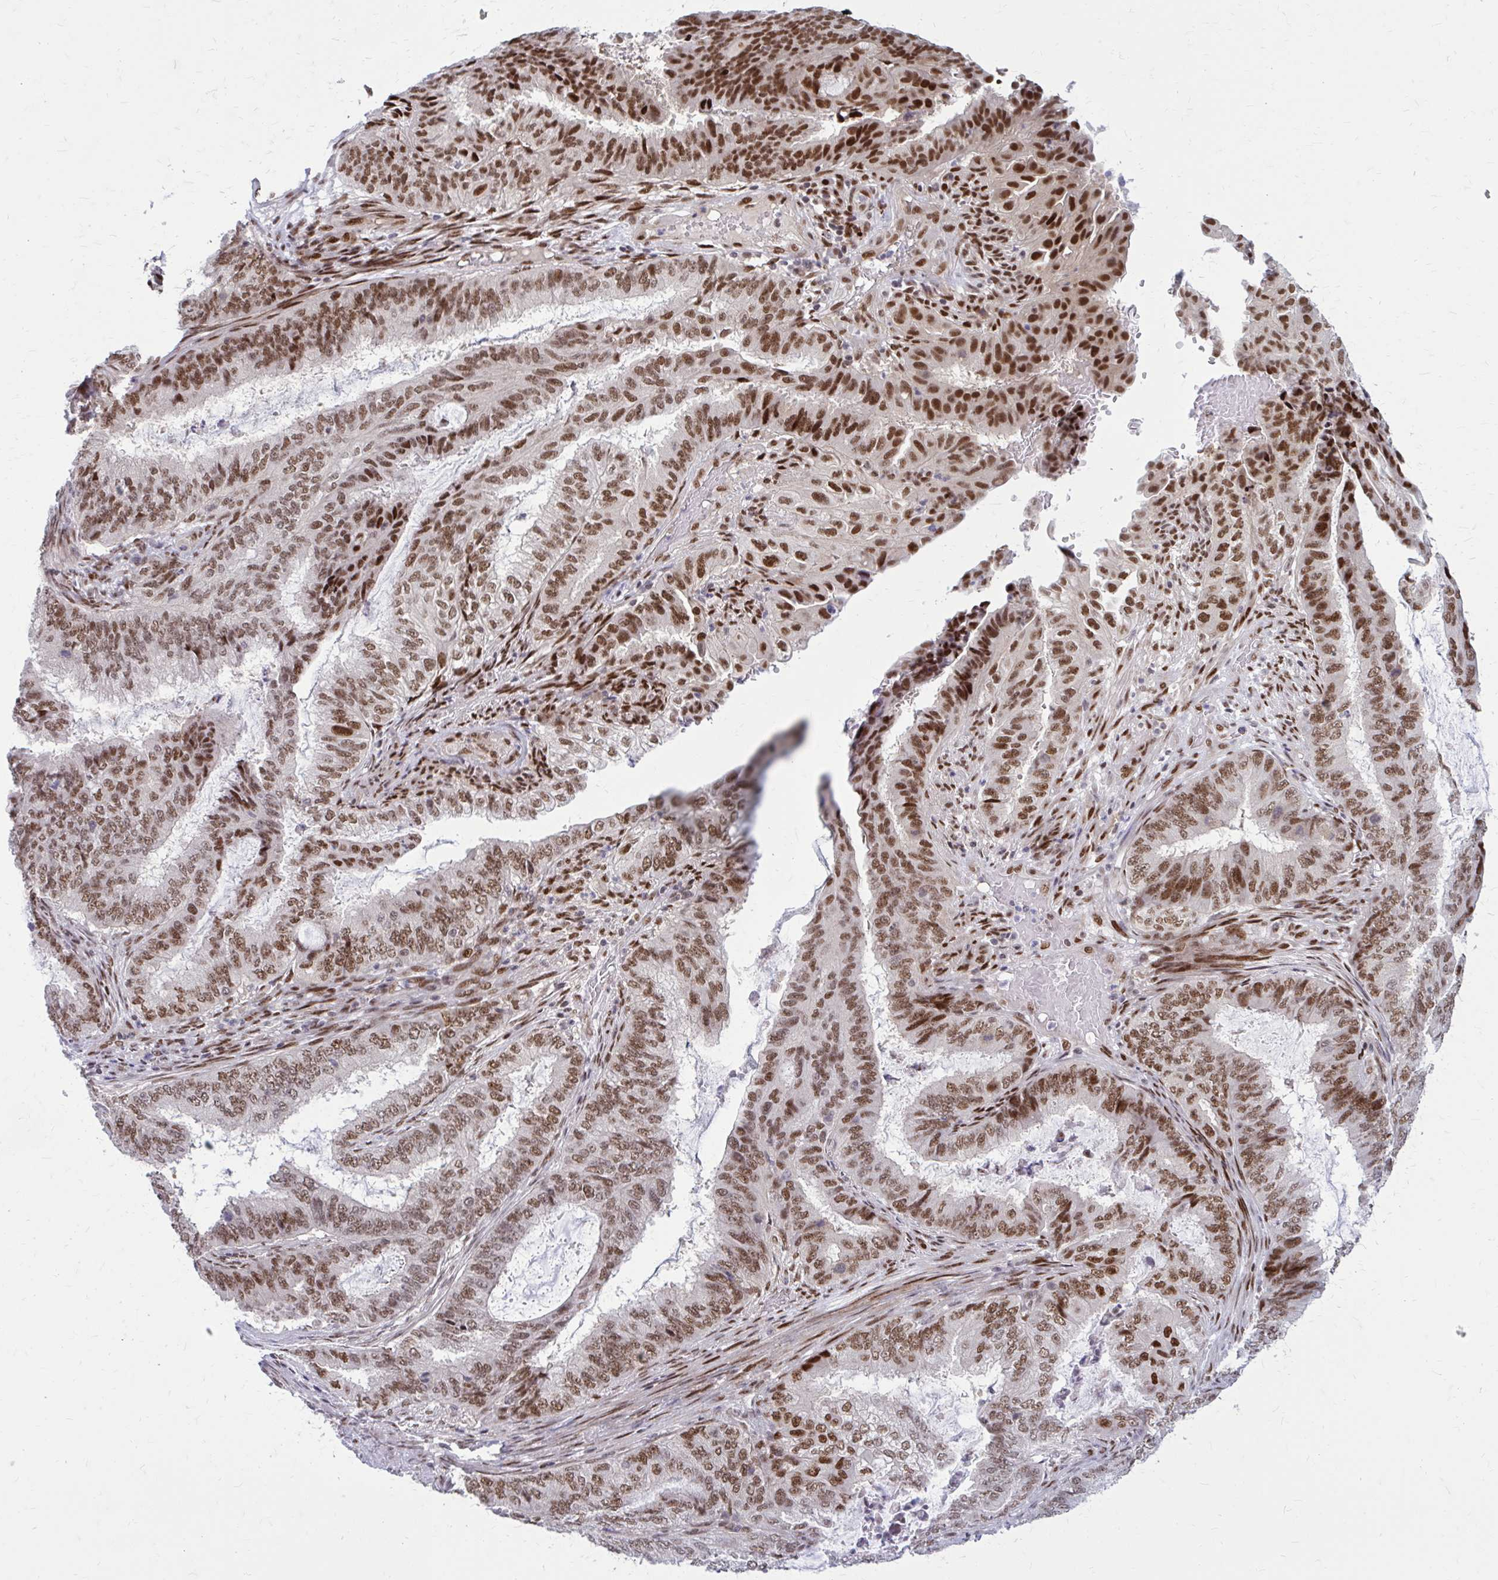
{"staining": {"intensity": "strong", "quantity": ">75%", "location": "nuclear"}, "tissue": "endometrial cancer", "cell_type": "Tumor cells", "image_type": "cancer", "snomed": [{"axis": "morphology", "description": "Adenocarcinoma, NOS"}, {"axis": "topography", "description": "Endometrium"}], "caption": "This histopathology image shows immunohistochemistry staining of human endometrial cancer (adenocarcinoma), with high strong nuclear staining in about >75% of tumor cells.", "gene": "PSME4", "patient": {"sex": "female", "age": 51}}